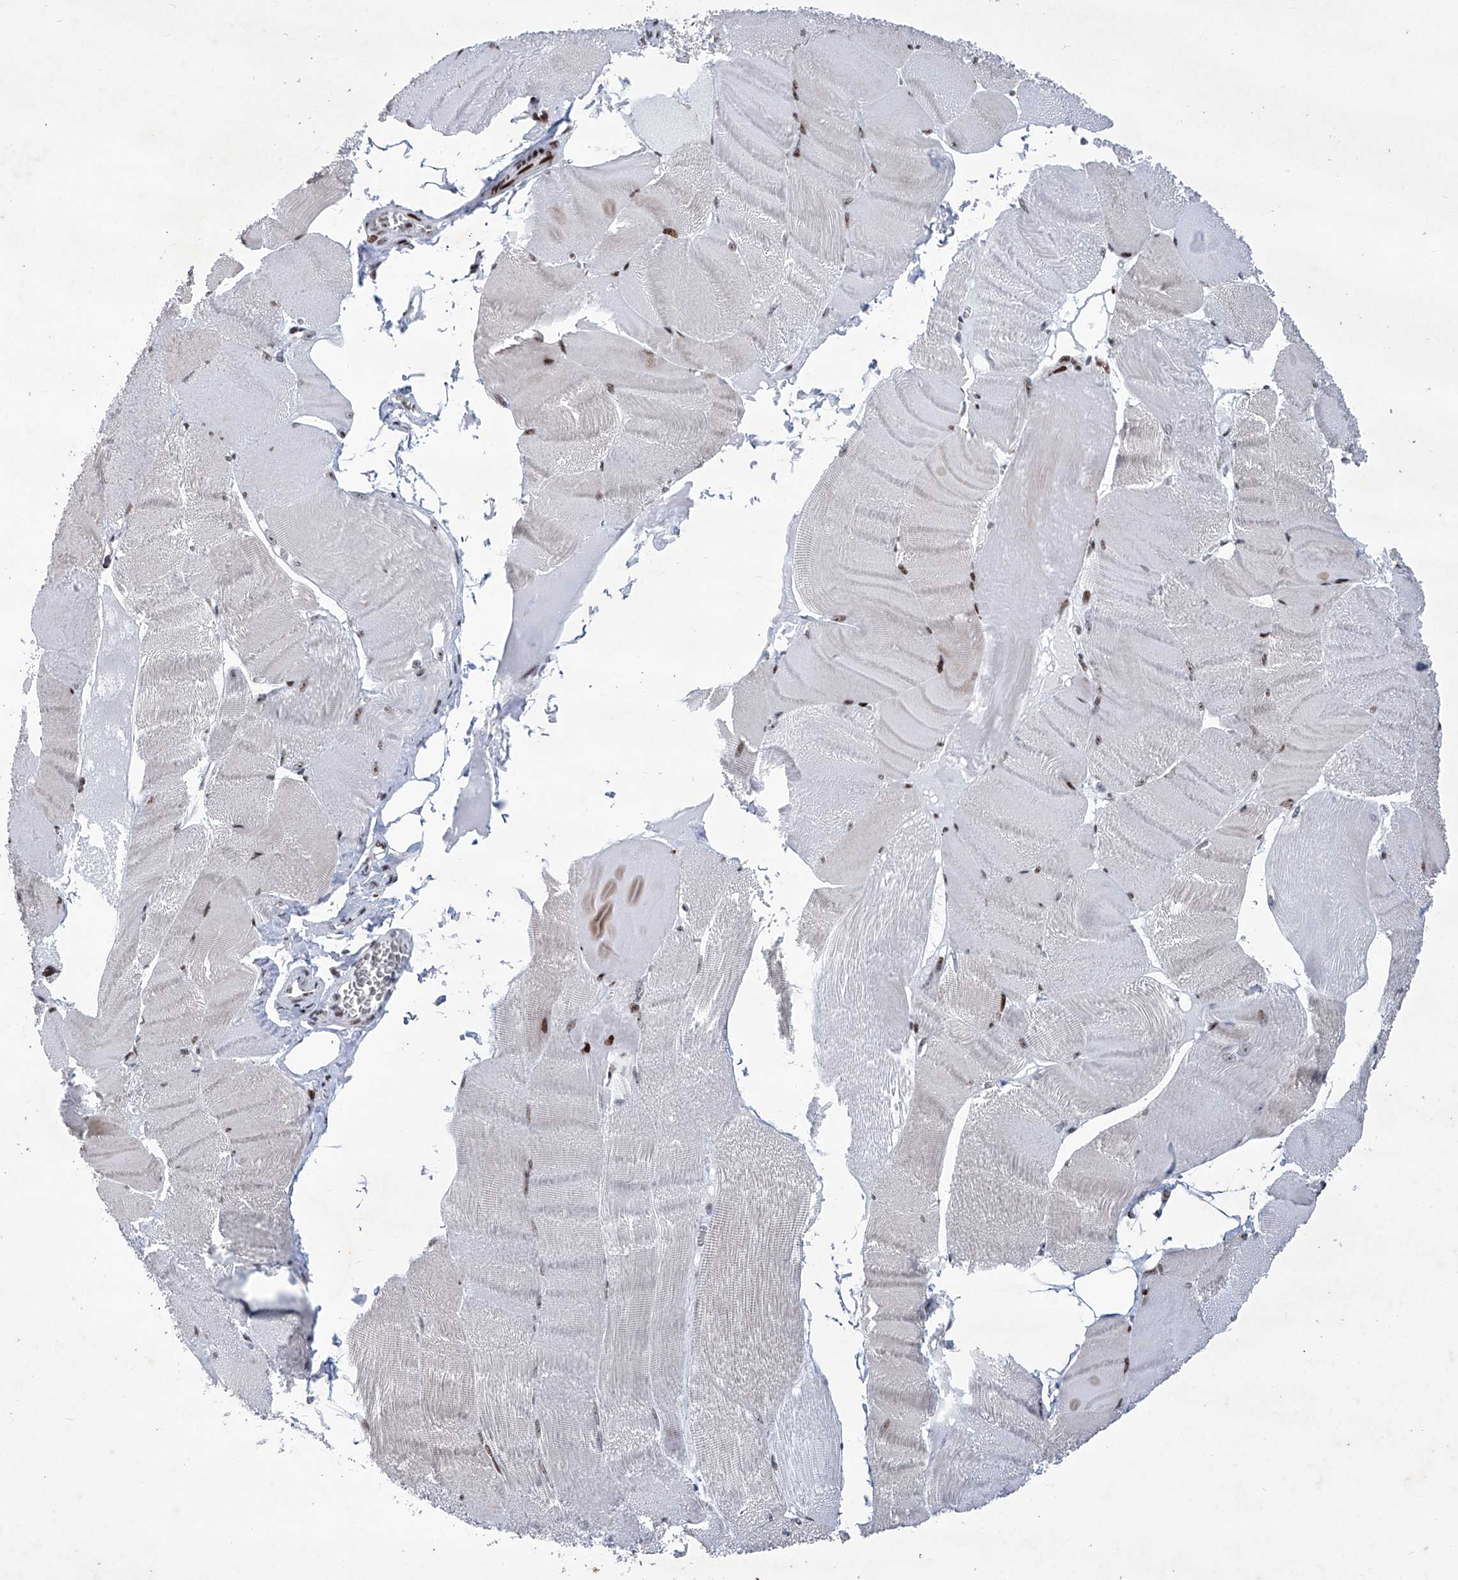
{"staining": {"intensity": "strong", "quantity": "<25%", "location": "cytoplasmic/membranous,nuclear"}, "tissue": "skeletal muscle", "cell_type": "Myocytes", "image_type": "normal", "snomed": [{"axis": "morphology", "description": "Normal tissue, NOS"}, {"axis": "morphology", "description": "Basal cell carcinoma"}, {"axis": "topography", "description": "Skeletal muscle"}], "caption": "Immunohistochemical staining of unremarkable human skeletal muscle exhibits medium levels of strong cytoplasmic/membranous,nuclear expression in approximately <25% of myocytes.", "gene": "HEY2", "patient": {"sex": "female", "age": 64}}